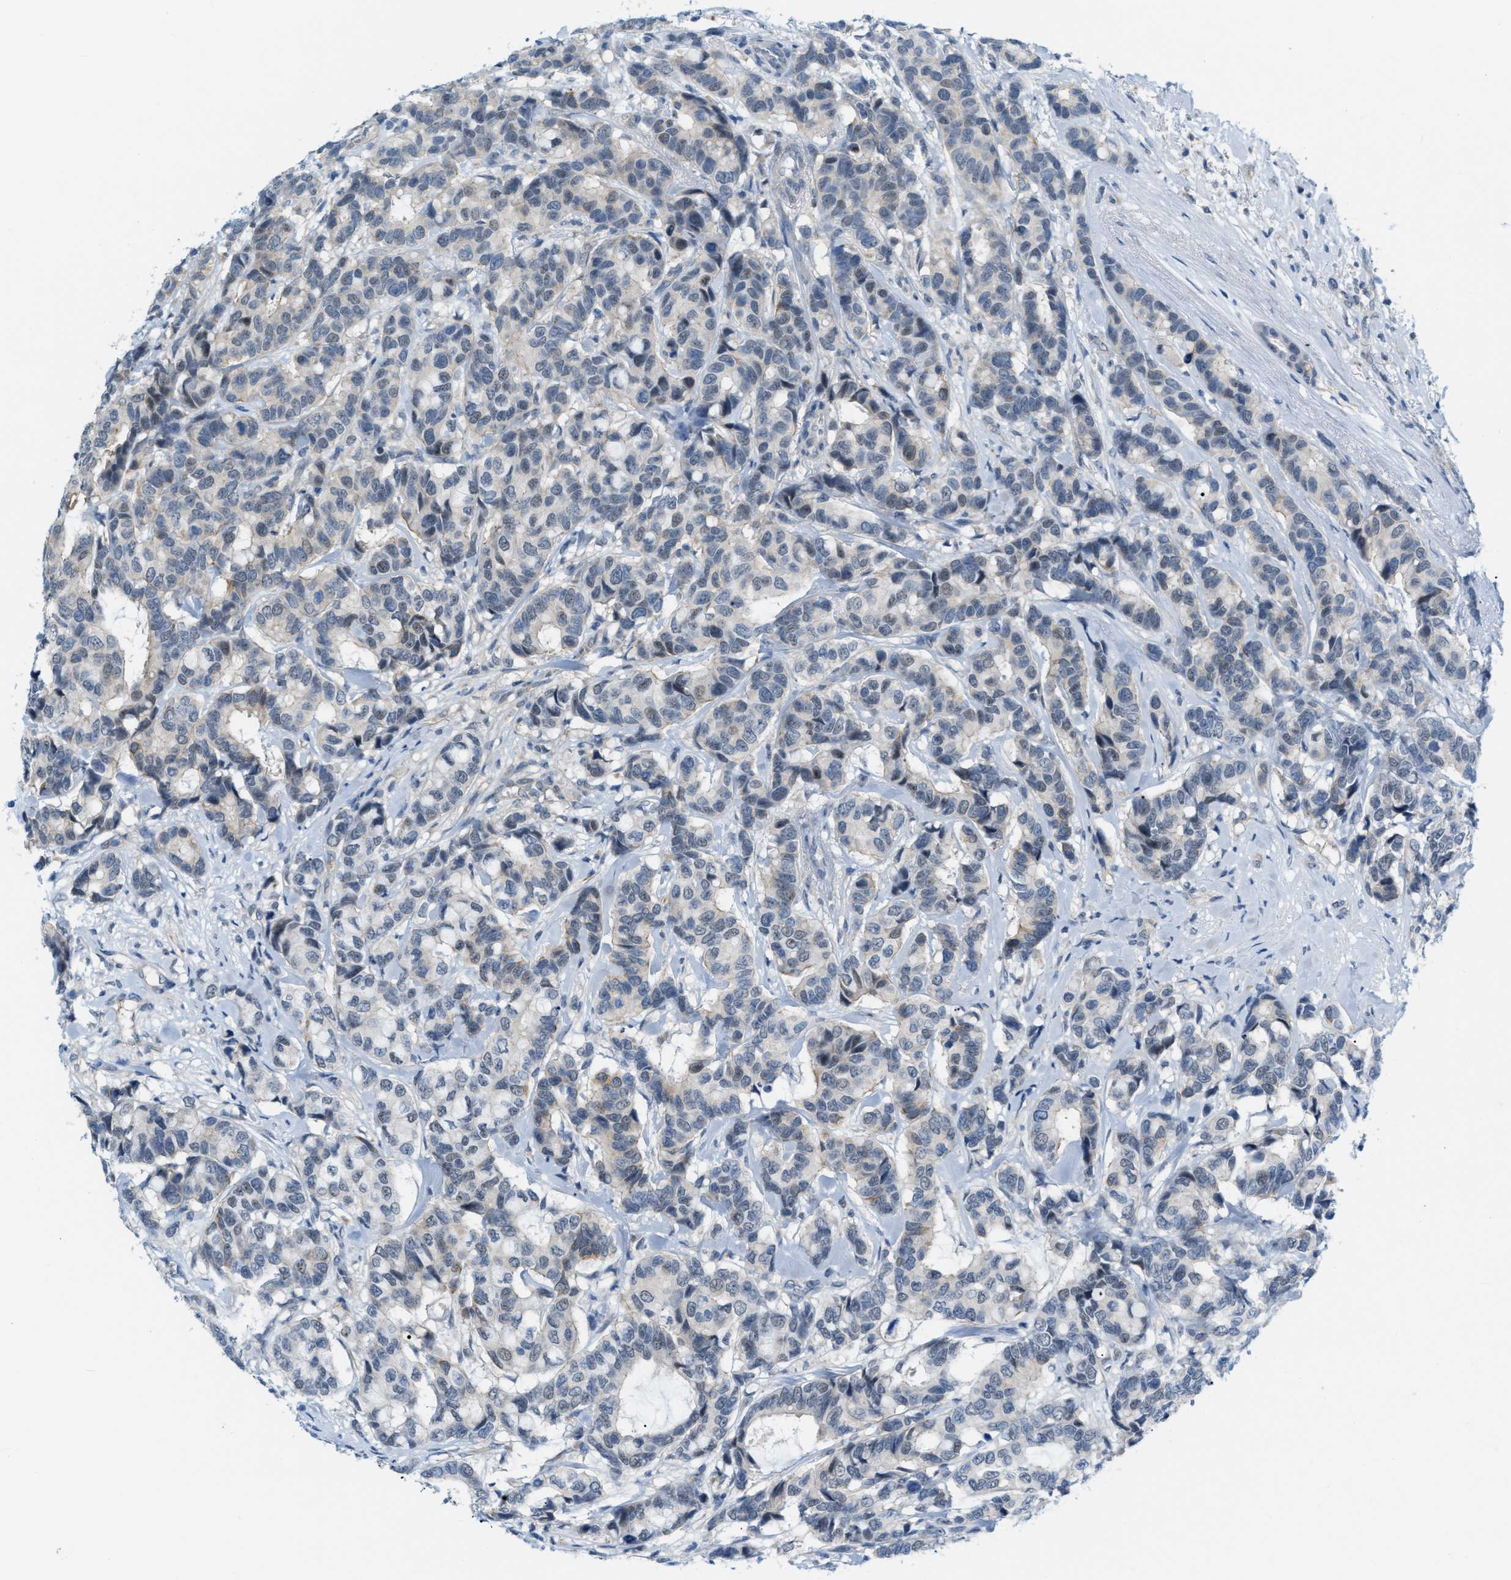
{"staining": {"intensity": "weak", "quantity": "<25%", "location": "nuclear"}, "tissue": "breast cancer", "cell_type": "Tumor cells", "image_type": "cancer", "snomed": [{"axis": "morphology", "description": "Duct carcinoma"}, {"axis": "topography", "description": "Breast"}], "caption": "Immunohistochemistry of intraductal carcinoma (breast) shows no staining in tumor cells. The staining was performed using DAB to visualize the protein expression in brown, while the nuclei were stained in blue with hematoxylin (Magnification: 20x).", "gene": "PHRF1", "patient": {"sex": "female", "age": 87}}